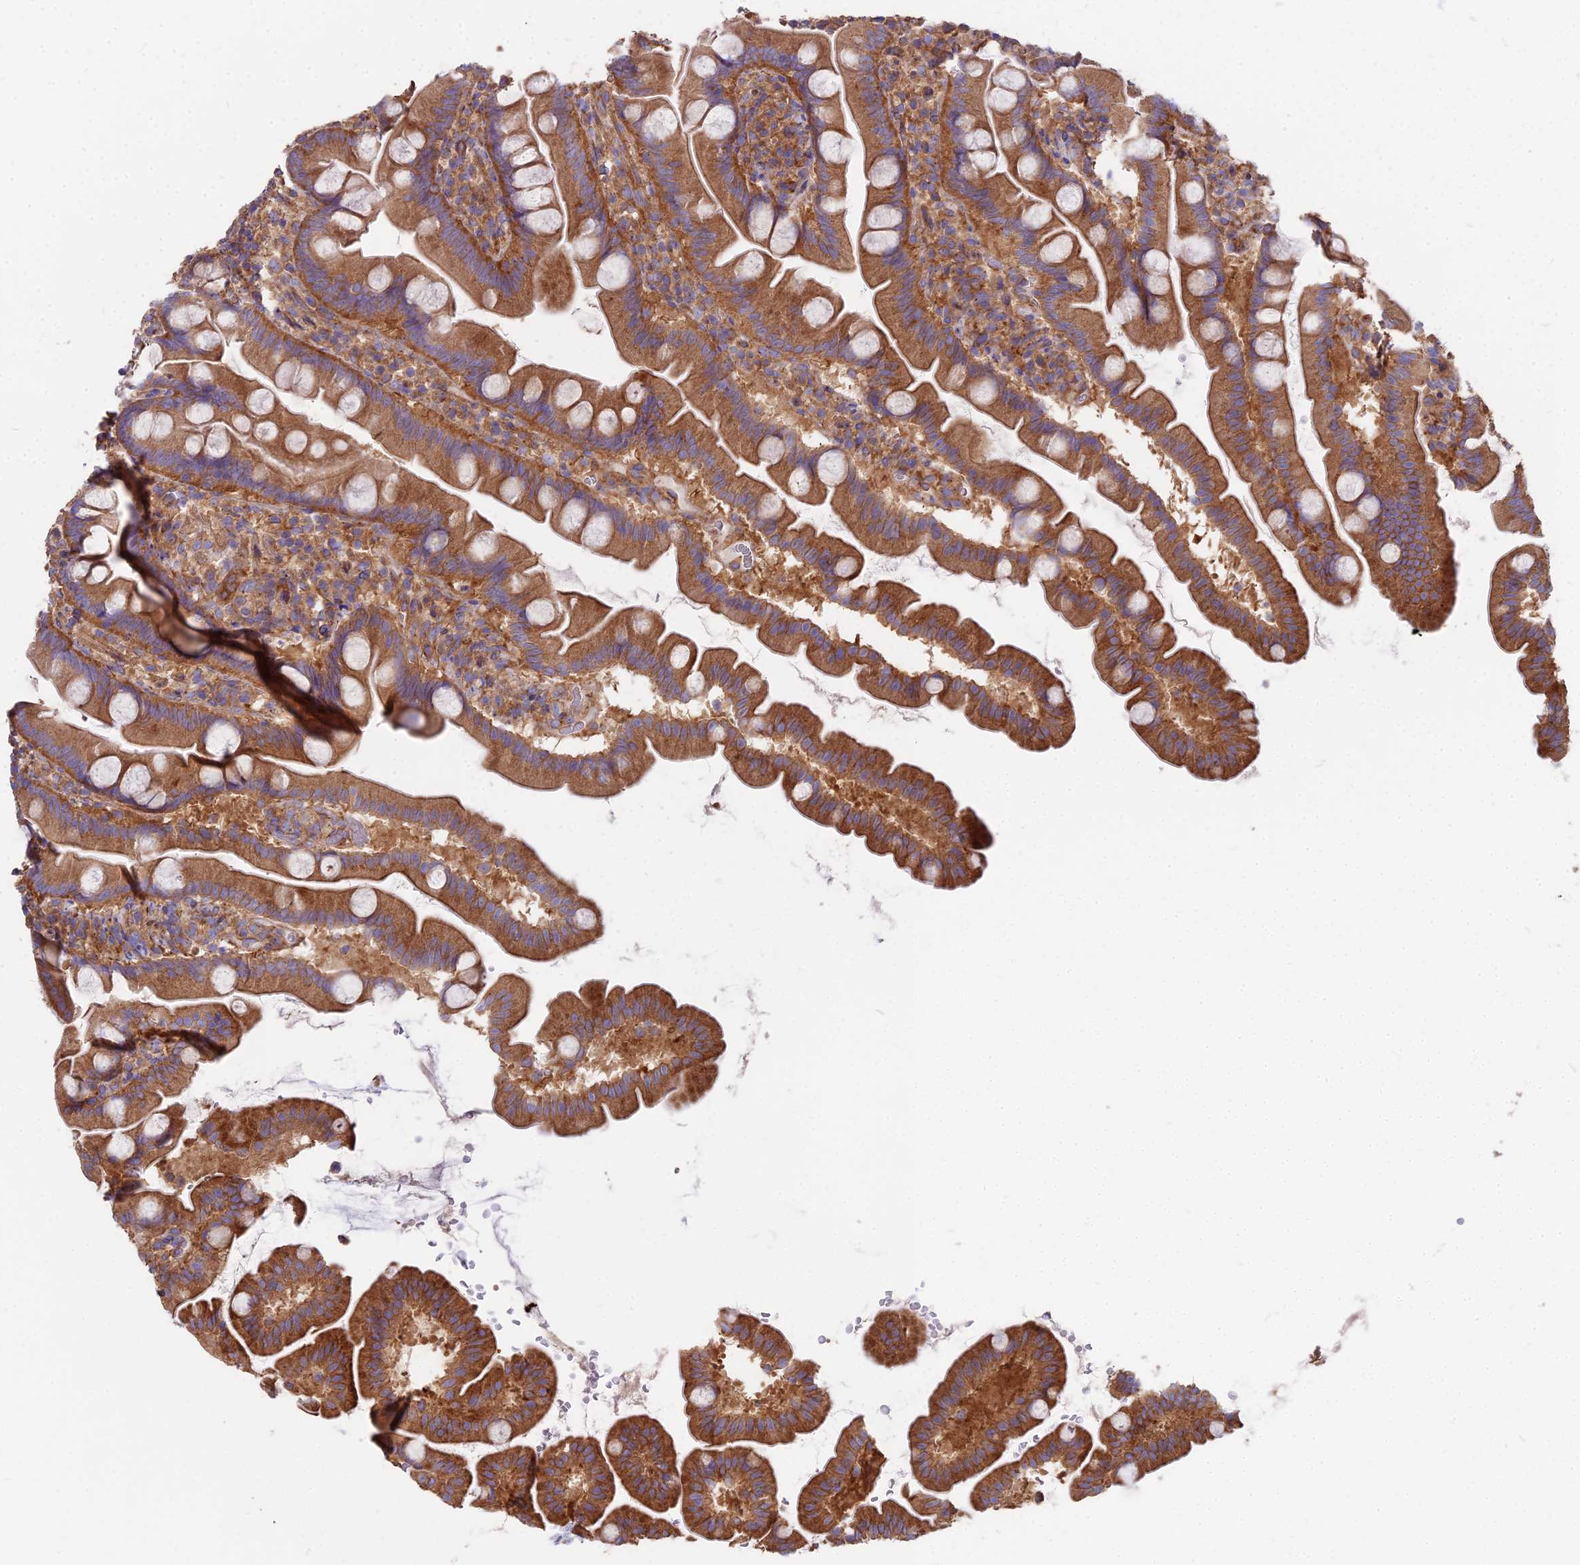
{"staining": {"intensity": "moderate", "quantity": ">75%", "location": "cytoplasmic/membranous"}, "tissue": "small intestine", "cell_type": "Glandular cells", "image_type": "normal", "snomed": [{"axis": "morphology", "description": "Normal tissue, NOS"}, {"axis": "topography", "description": "Small intestine"}], "caption": "The immunohistochemical stain highlights moderate cytoplasmic/membranous positivity in glandular cells of unremarkable small intestine.", "gene": "DCTN3", "patient": {"sex": "female", "age": 68}}